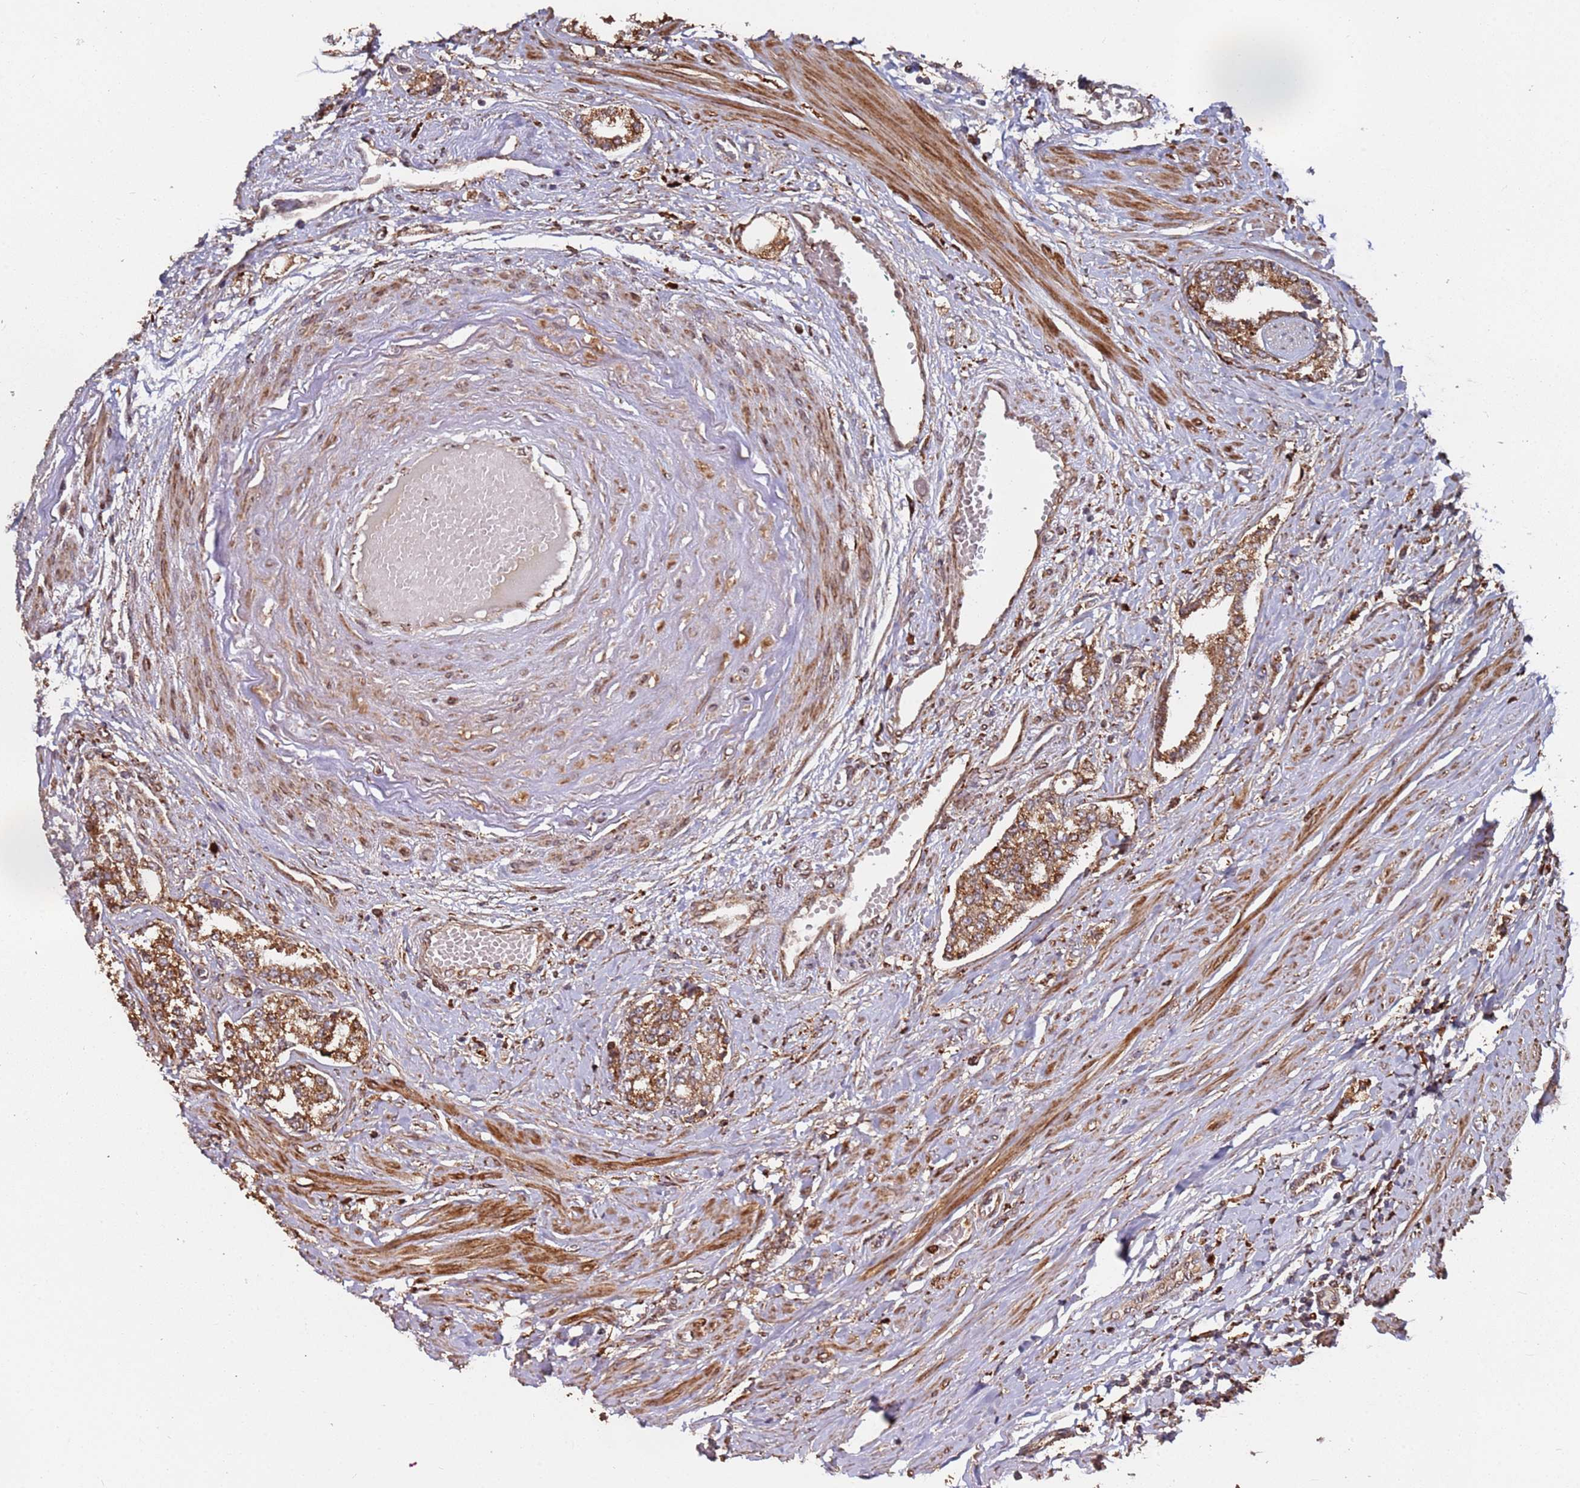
{"staining": {"intensity": "strong", "quantity": ">75%", "location": "cytoplasmic/membranous"}, "tissue": "prostate cancer", "cell_type": "Tumor cells", "image_type": "cancer", "snomed": [{"axis": "morphology", "description": "Adenocarcinoma, High grade"}, {"axis": "topography", "description": "Prostate"}], "caption": "Immunohistochemical staining of prostate adenocarcinoma (high-grade) shows high levels of strong cytoplasmic/membranous positivity in approximately >75% of tumor cells.", "gene": "LACC1", "patient": {"sex": "male", "age": 64}}